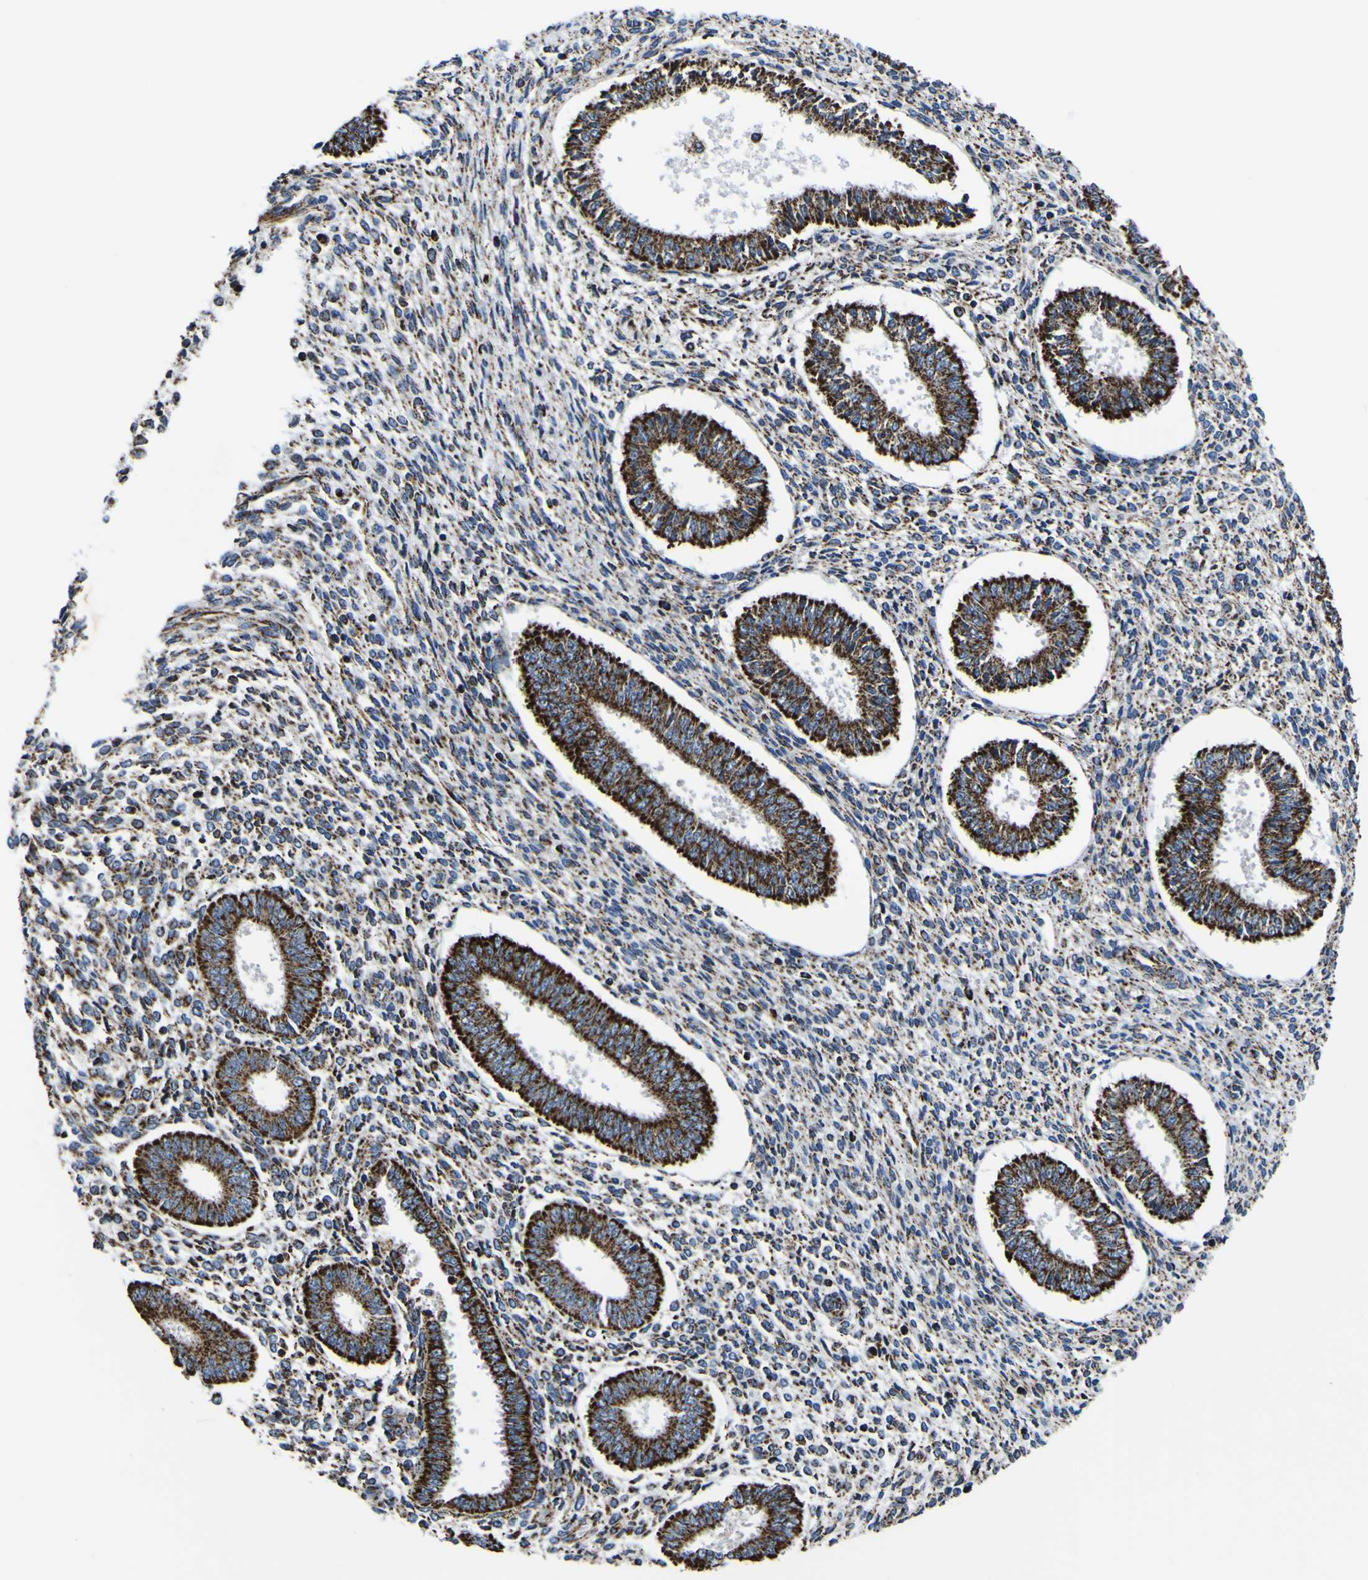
{"staining": {"intensity": "strong", "quantity": "25%-75%", "location": "cytoplasmic/membranous"}, "tissue": "endometrium", "cell_type": "Cells in endometrial stroma", "image_type": "normal", "snomed": [{"axis": "morphology", "description": "Normal tissue, NOS"}, {"axis": "topography", "description": "Endometrium"}], "caption": "Approximately 25%-75% of cells in endometrial stroma in normal endometrium display strong cytoplasmic/membranous protein positivity as visualized by brown immunohistochemical staining.", "gene": "PTRH2", "patient": {"sex": "female", "age": 35}}